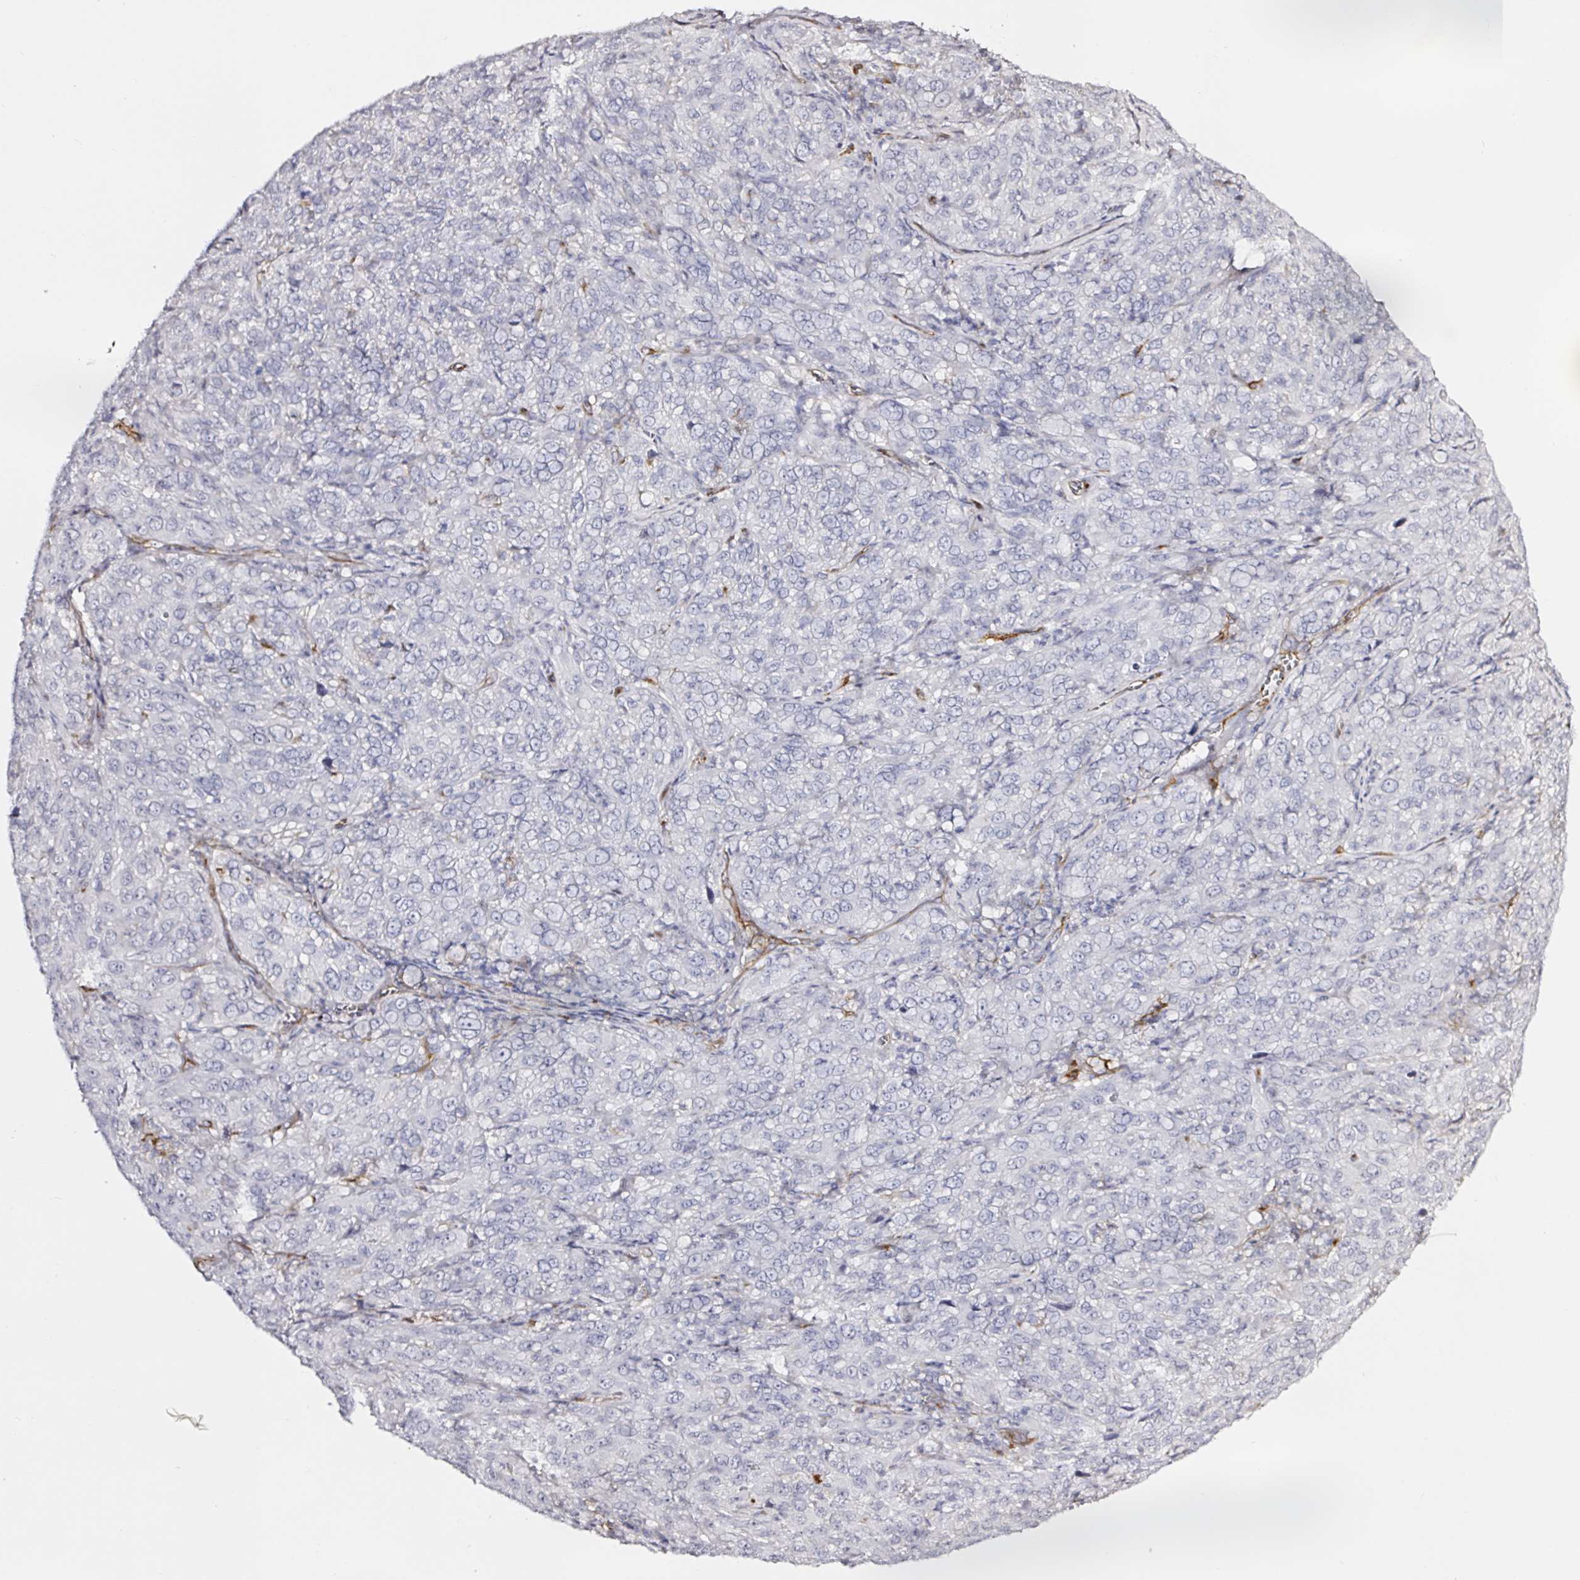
{"staining": {"intensity": "negative", "quantity": "none", "location": "none"}, "tissue": "cervical cancer", "cell_type": "Tumor cells", "image_type": "cancer", "snomed": [{"axis": "morphology", "description": "Normal tissue, NOS"}, {"axis": "morphology", "description": "Squamous cell carcinoma, NOS"}, {"axis": "topography", "description": "Cervix"}], "caption": "The immunohistochemistry (IHC) micrograph has no significant positivity in tumor cells of cervical cancer tissue.", "gene": "ACSBG2", "patient": {"sex": "female", "age": 51}}